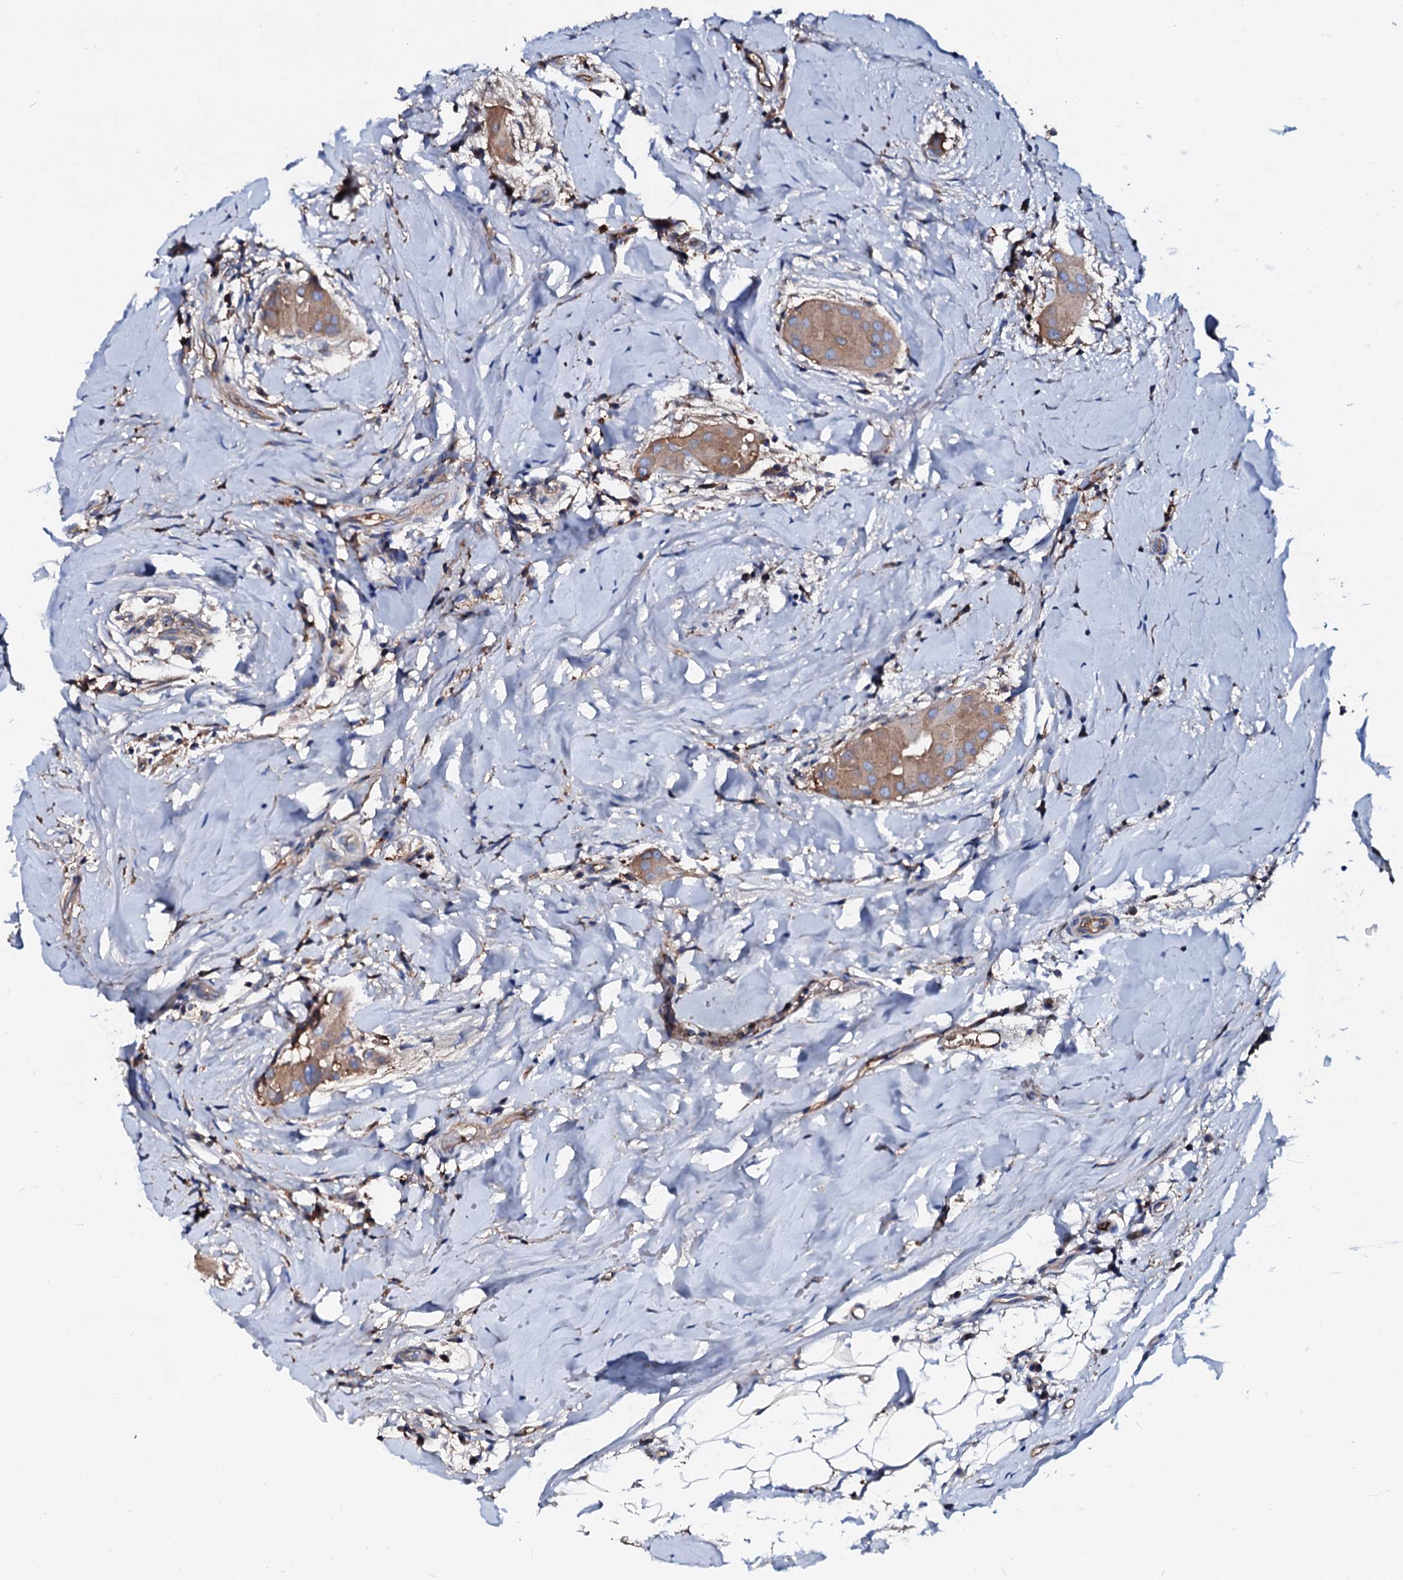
{"staining": {"intensity": "moderate", "quantity": ">75%", "location": "cytoplasmic/membranous"}, "tissue": "thyroid cancer", "cell_type": "Tumor cells", "image_type": "cancer", "snomed": [{"axis": "morphology", "description": "Papillary adenocarcinoma, NOS"}, {"axis": "topography", "description": "Thyroid gland"}], "caption": "DAB (3,3'-diaminobenzidine) immunohistochemical staining of human thyroid cancer (papillary adenocarcinoma) shows moderate cytoplasmic/membranous protein positivity in about >75% of tumor cells.", "gene": "CSKMT", "patient": {"sex": "male", "age": 33}}